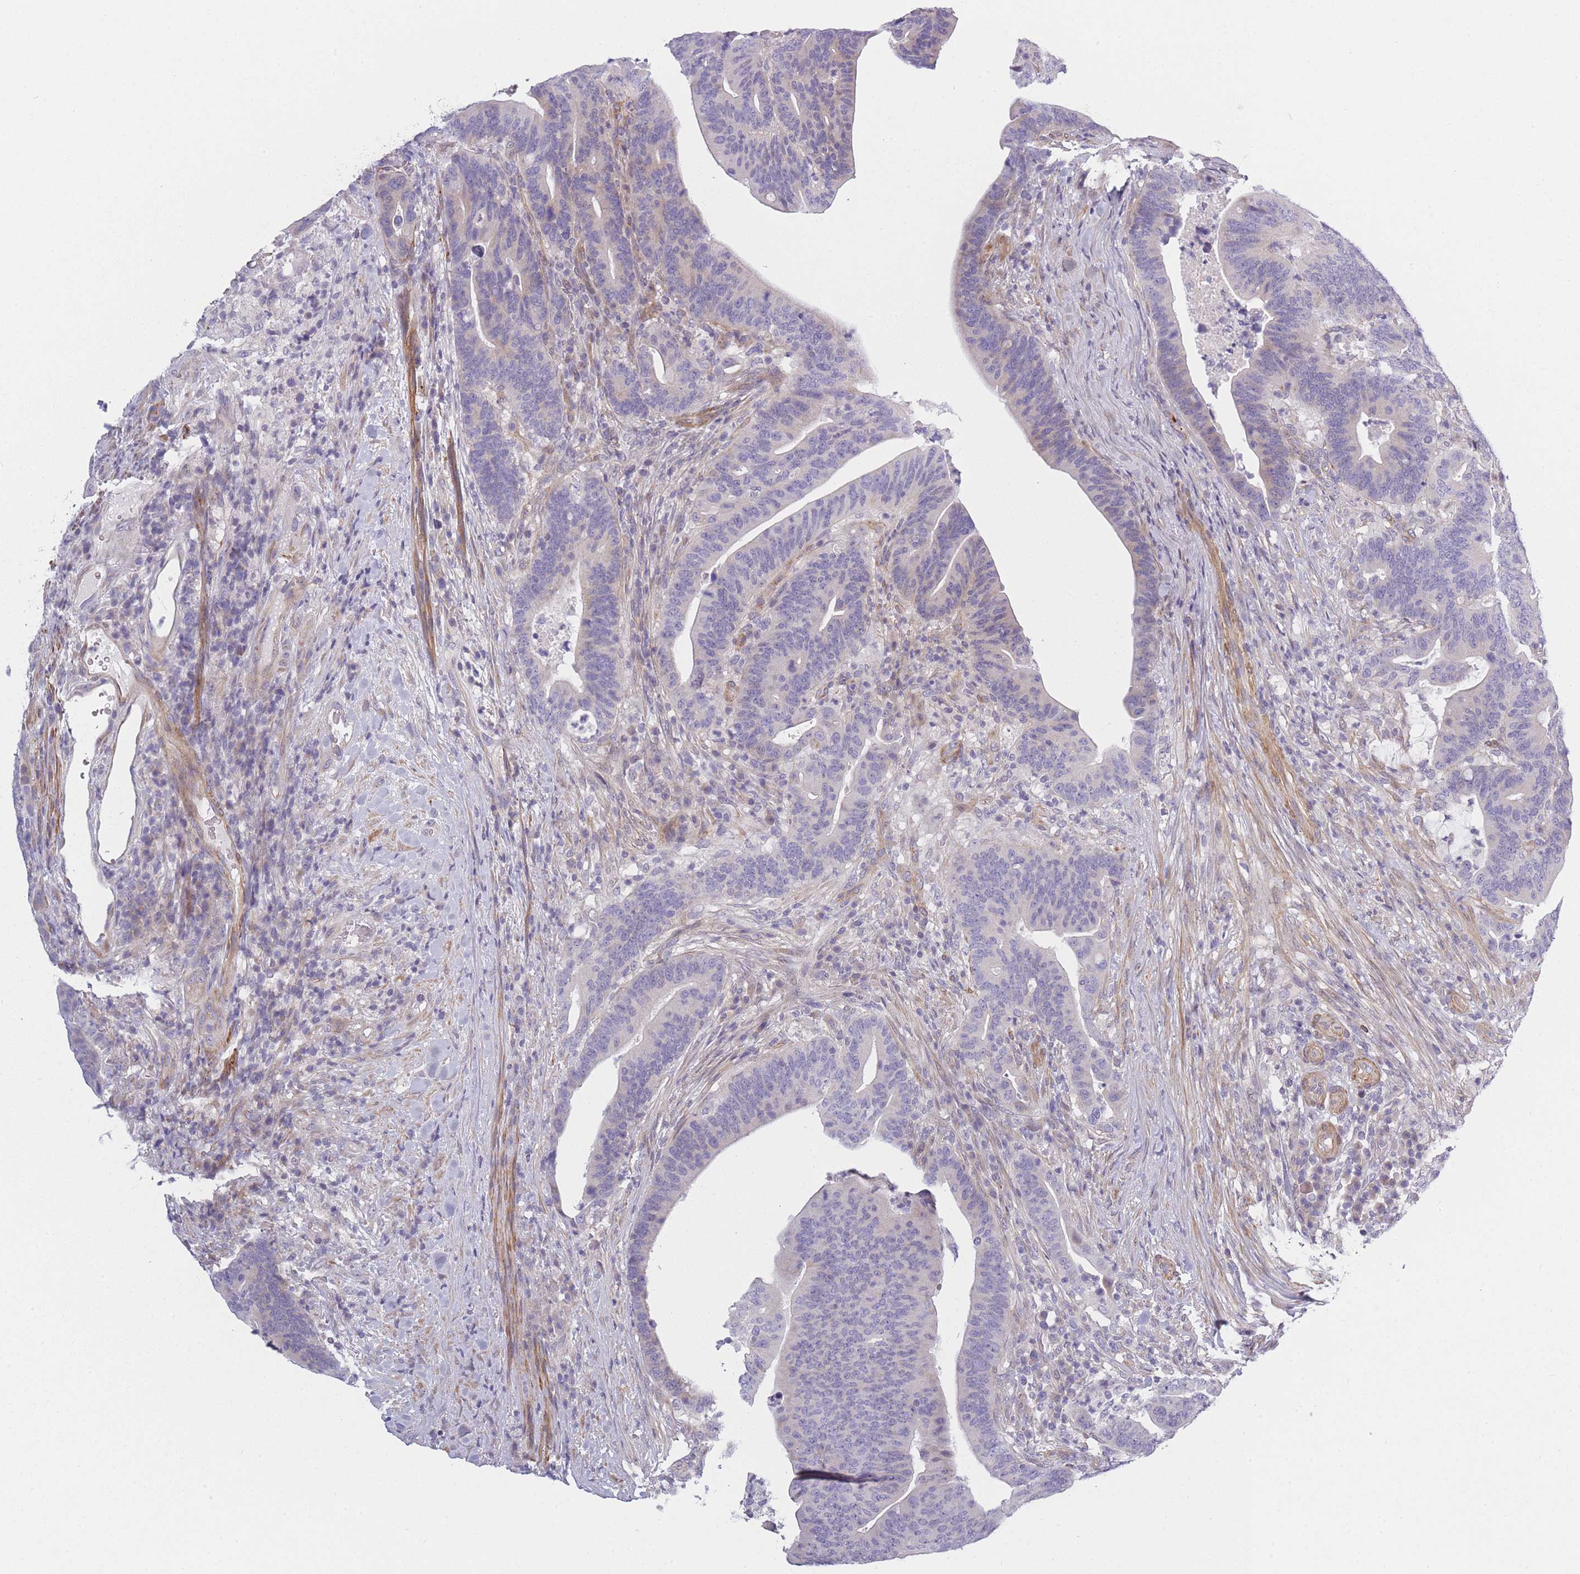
{"staining": {"intensity": "weak", "quantity": "<25%", "location": "cytoplasmic/membranous"}, "tissue": "colorectal cancer", "cell_type": "Tumor cells", "image_type": "cancer", "snomed": [{"axis": "morphology", "description": "Adenocarcinoma, NOS"}, {"axis": "topography", "description": "Colon"}], "caption": "IHC micrograph of neoplastic tissue: human adenocarcinoma (colorectal) stained with DAB (3,3'-diaminobenzidine) demonstrates no significant protein expression in tumor cells.", "gene": "SLC7A6", "patient": {"sex": "female", "age": 66}}